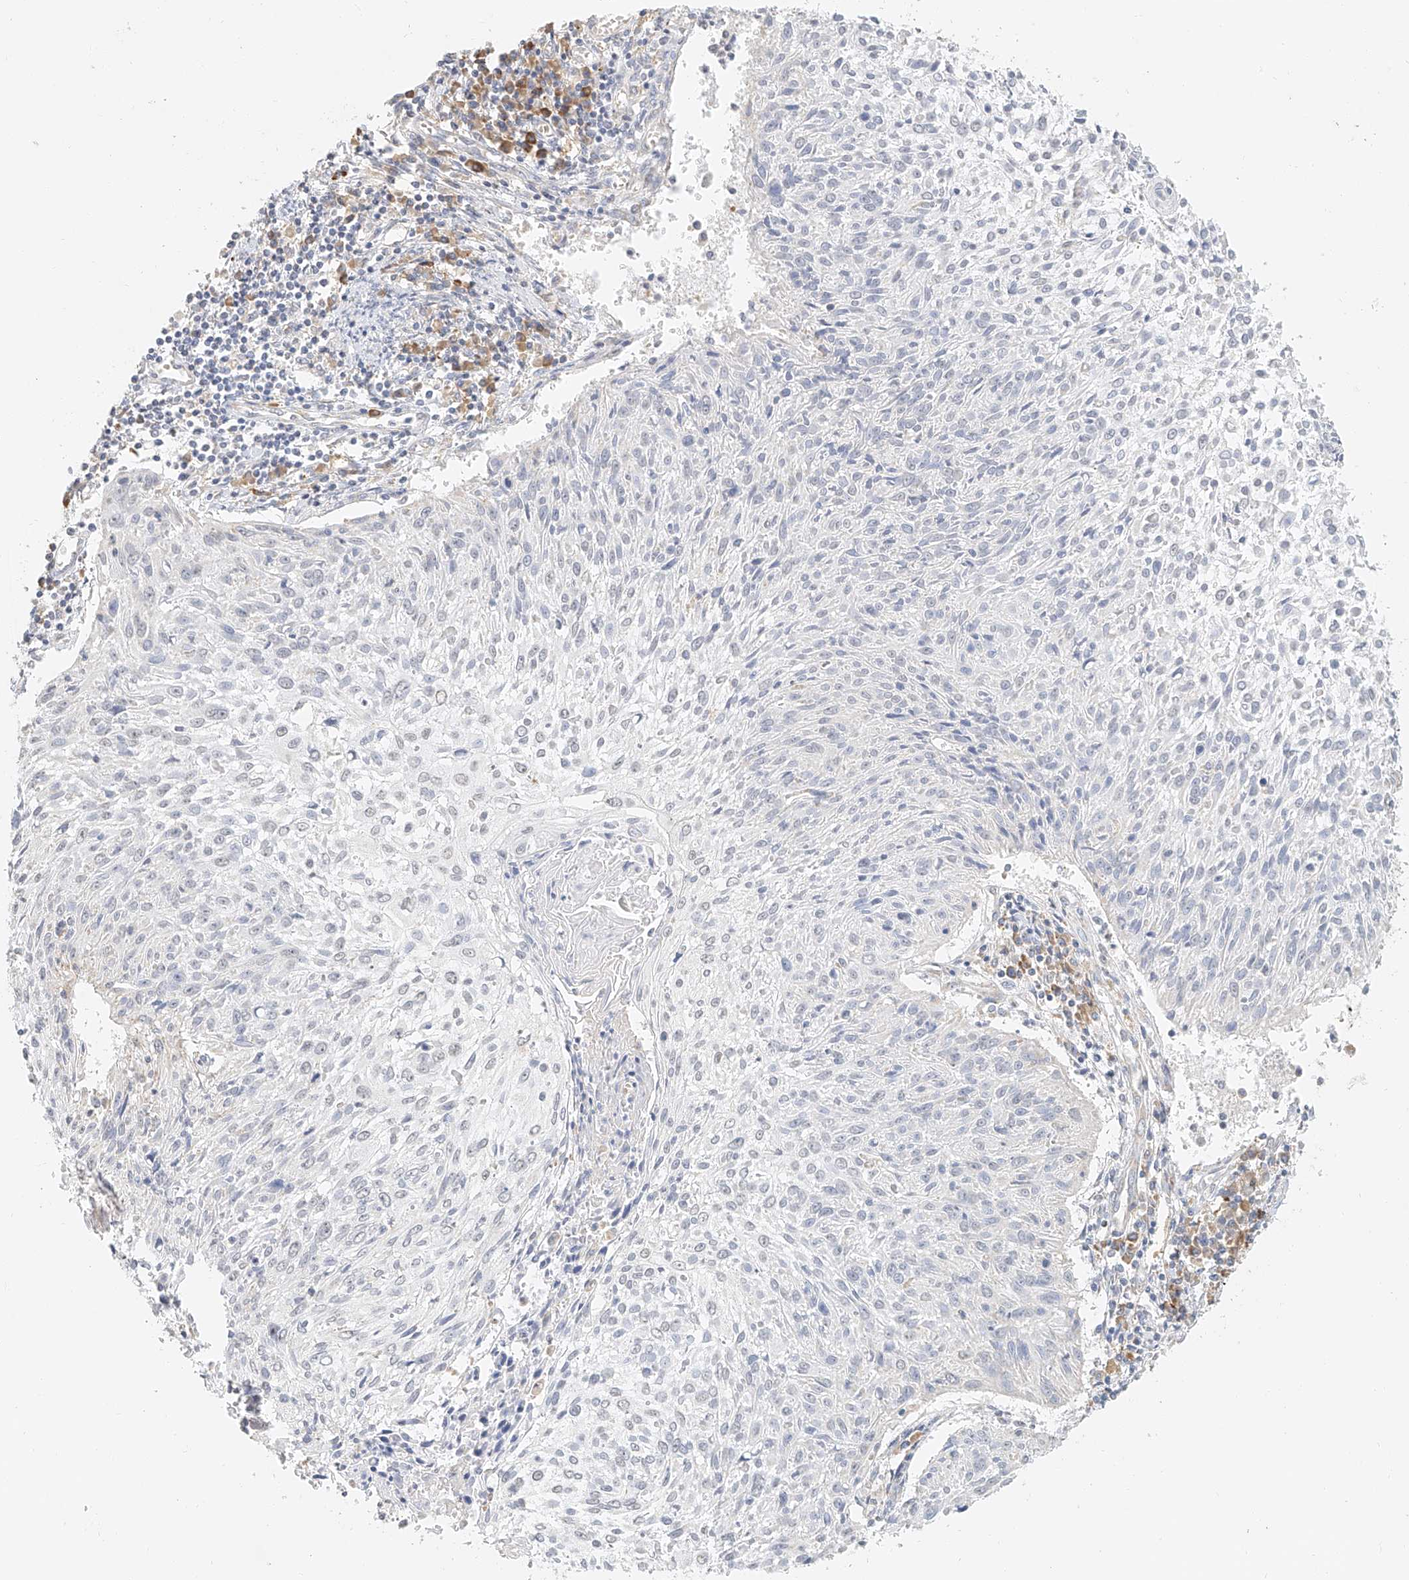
{"staining": {"intensity": "negative", "quantity": "none", "location": "none"}, "tissue": "cervical cancer", "cell_type": "Tumor cells", "image_type": "cancer", "snomed": [{"axis": "morphology", "description": "Squamous cell carcinoma, NOS"}, {"axis": "topography", "description": "Cervix"}], "caption": "Tumor cells show no significant staining in cervical squamous cell carcinoma. Brightfield microscopy of immunohistochemistry (IHC) stained with DAB (3,3'-diaminobenzidine) (brown) and hematoxylin (blue), captured at high magnification.", "gene": "CXorf58", "patient": {"sex": "female", "age": 51}}